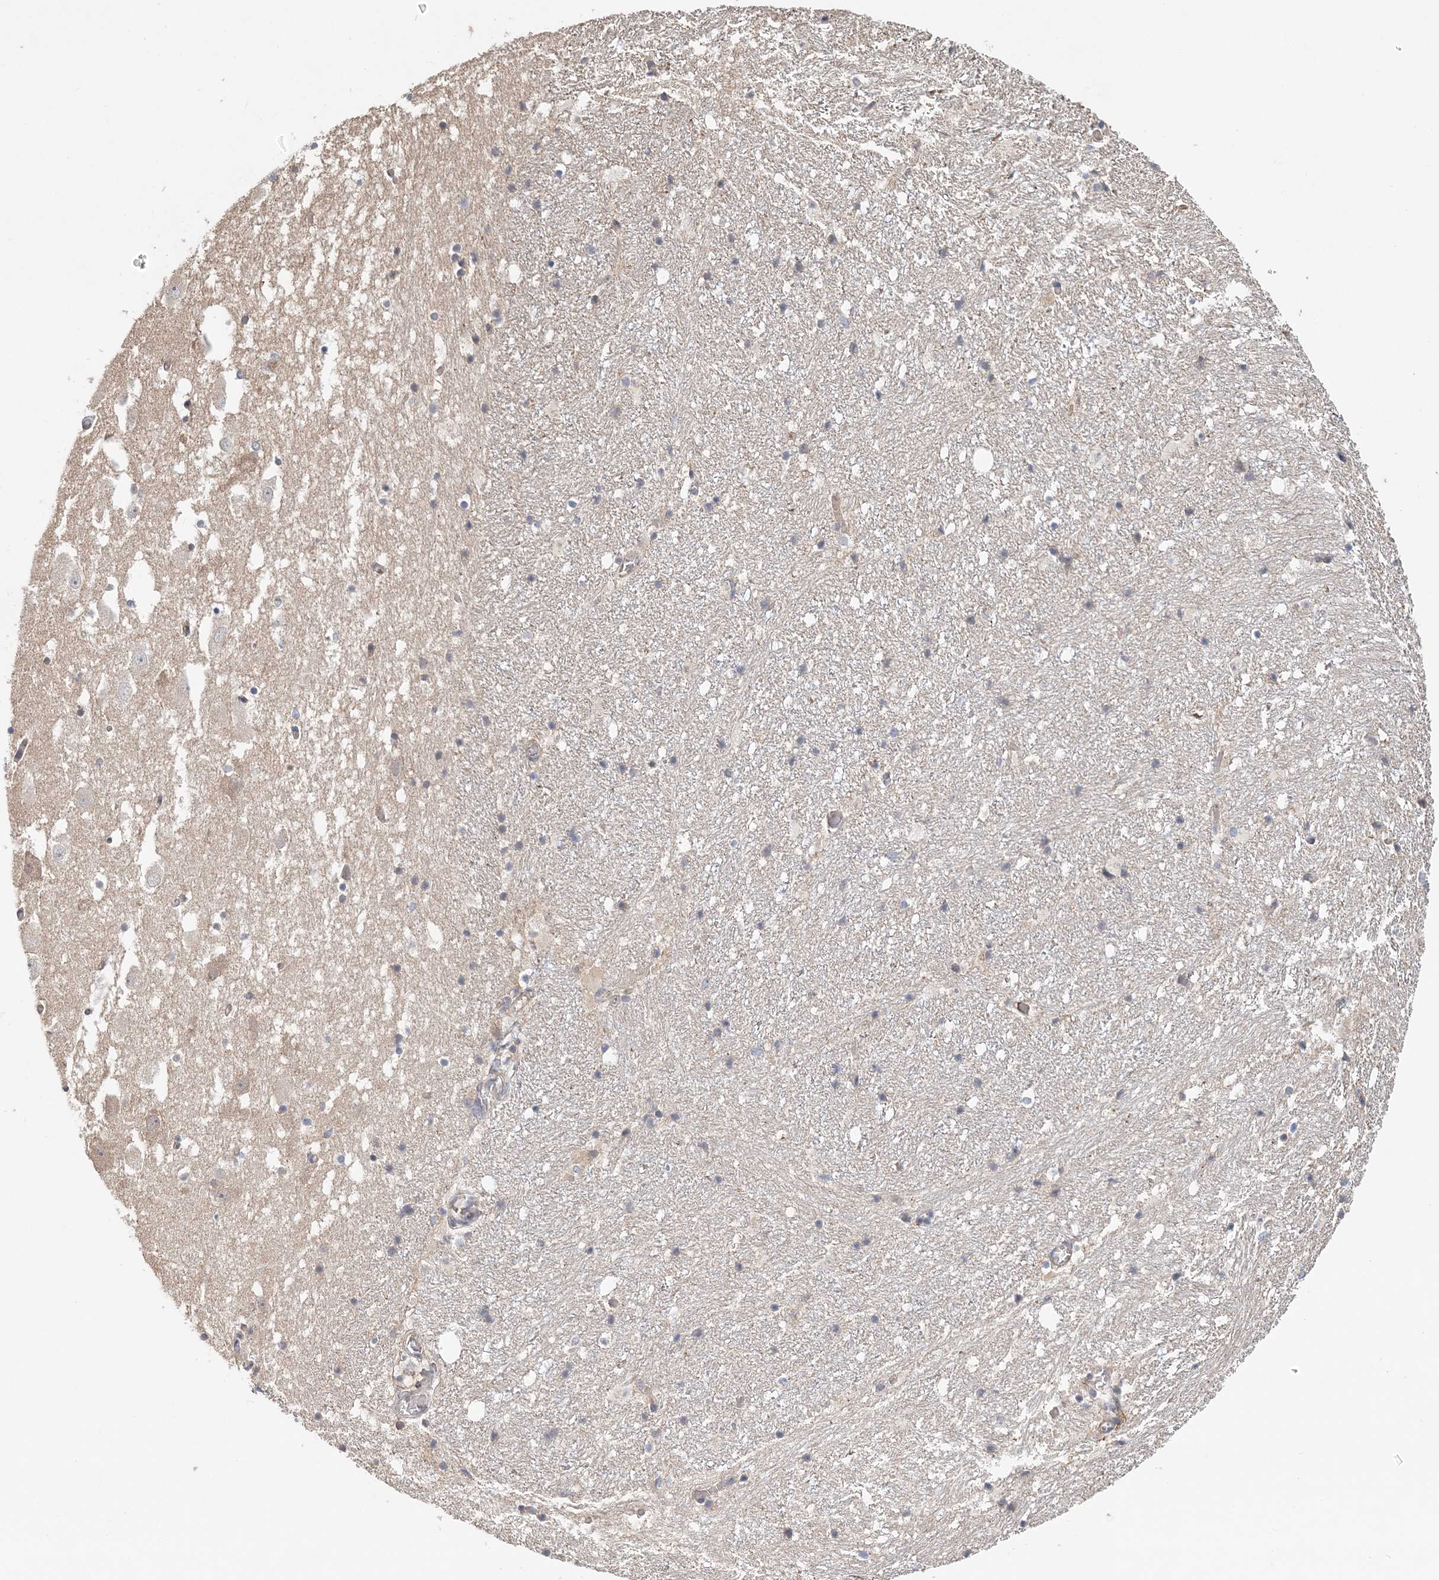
{"staining": {"intensity": "negative", "quantity": "none", "location": "none"}, "tissue": "hippocampus", "cell_type": "Glial cells", "image_type": "normal", "snomed": [{"axis": "morphology", "description": "Normal tissue, NOS"}, {"axis": "topography", "description": "Hippocampus"}], "caption": "Immunohistochemical staining of normal human hippocampus reveals no significant expression in glial cells. (Brightfield microscopy of DAB immunohistochemistry at high magnification).", "gene": "SYCP3", "patient": {"sex": "female", "age": 52}}